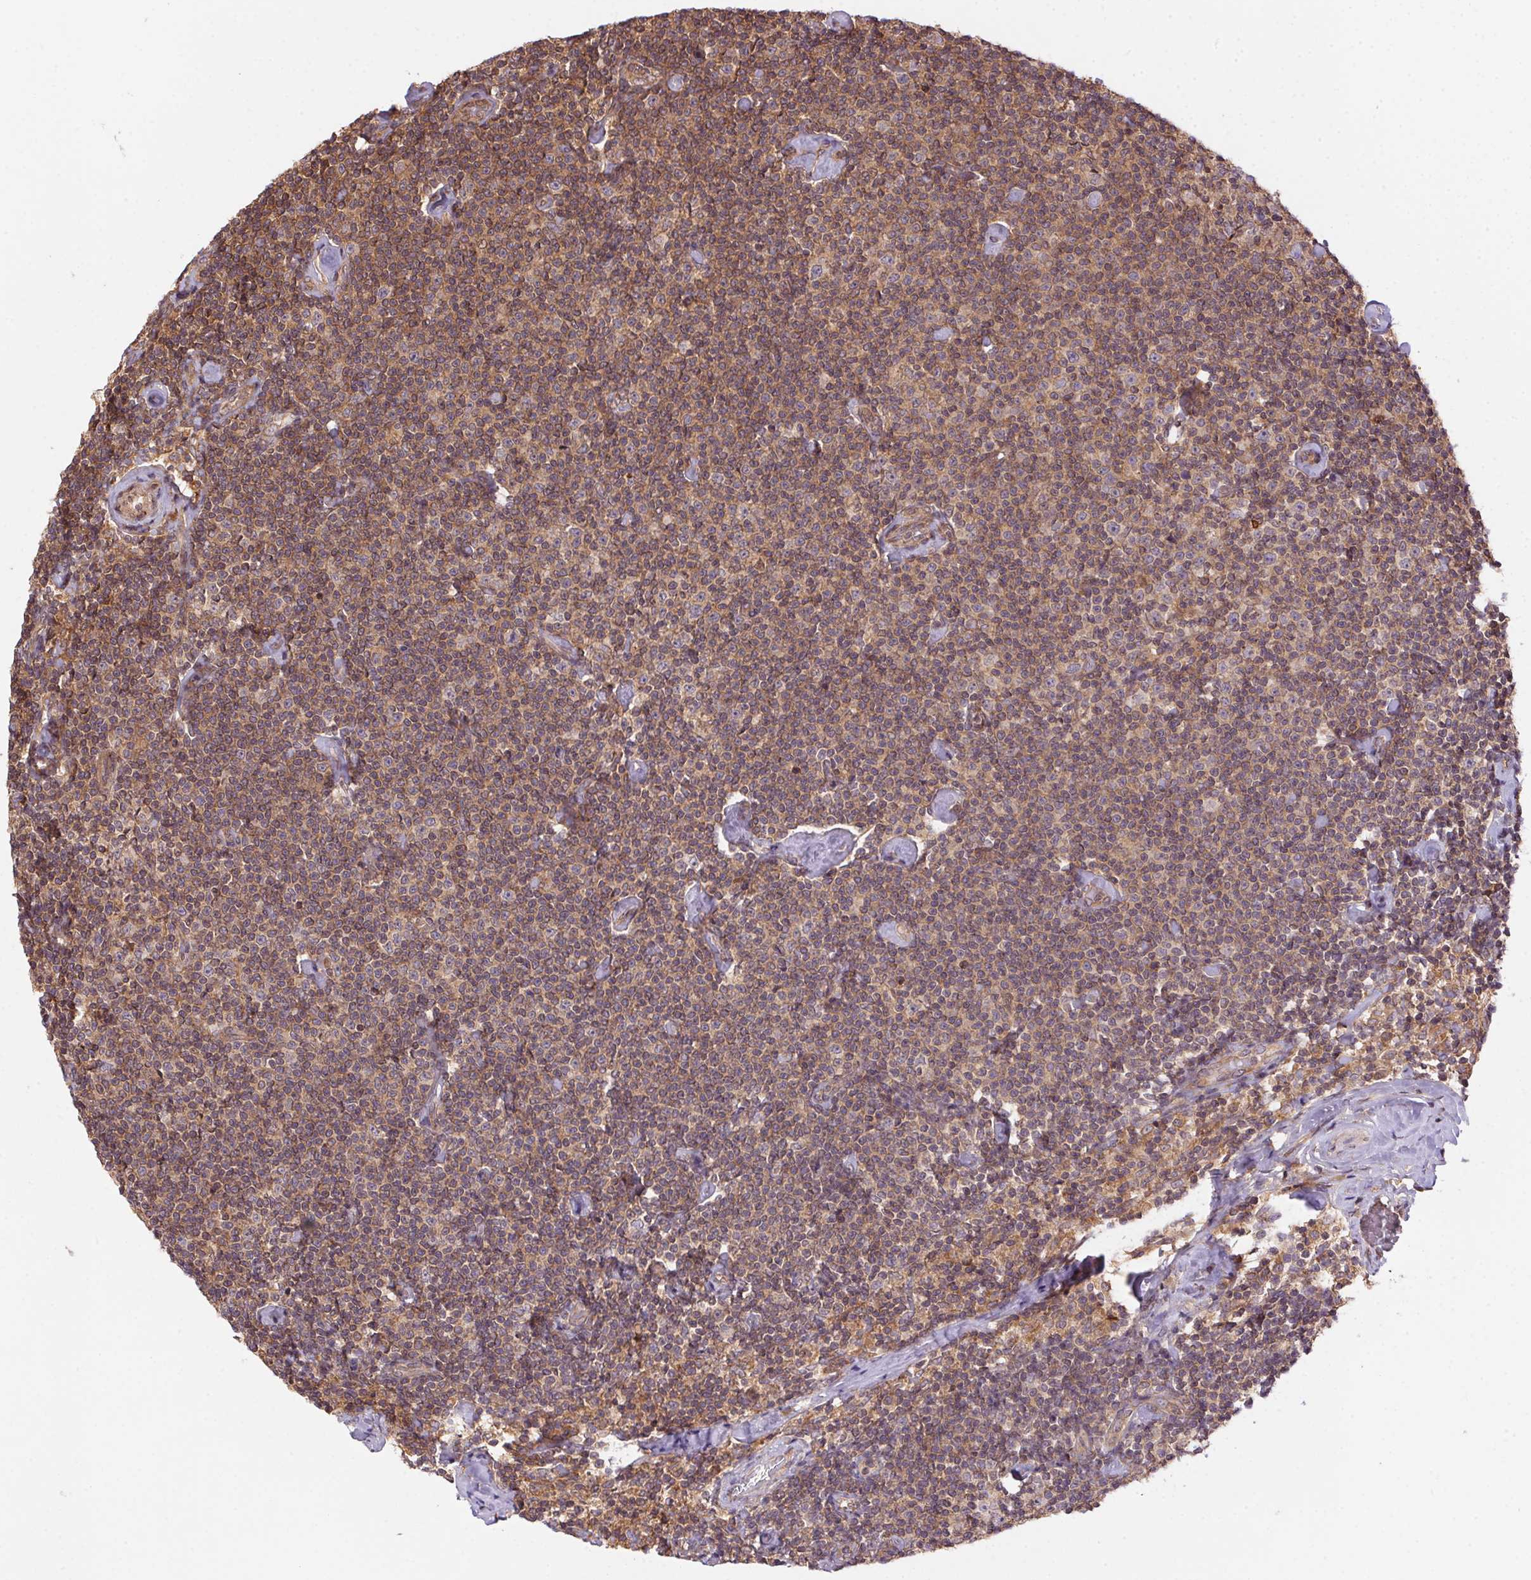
{"staining": {"intensity": "weak", "quantity": ">75%", "location": "cytoplasmic/membranous,nuclear"}, "tissue": "lymphoma", "cell_type": "Tumor cells", "image_type": "cancer", "snomed": [{"axis": "morphology", "description": "Malignant lymphoma, non-Hodgkin's type, Low grade"}, {"axis": "topography", "description": "Lymph node"}], "caption": "Immunohistochemistry (IHC) (DAB) staining of lymphoma displays weak cytoplasmic/membranous and nuclear protein expression in approximately >75% of tumor cells. (IHC, brightfield microscopy, high magnification).", "gene": "MEX3D", "patient": {"sex": "male", "age": 81}}